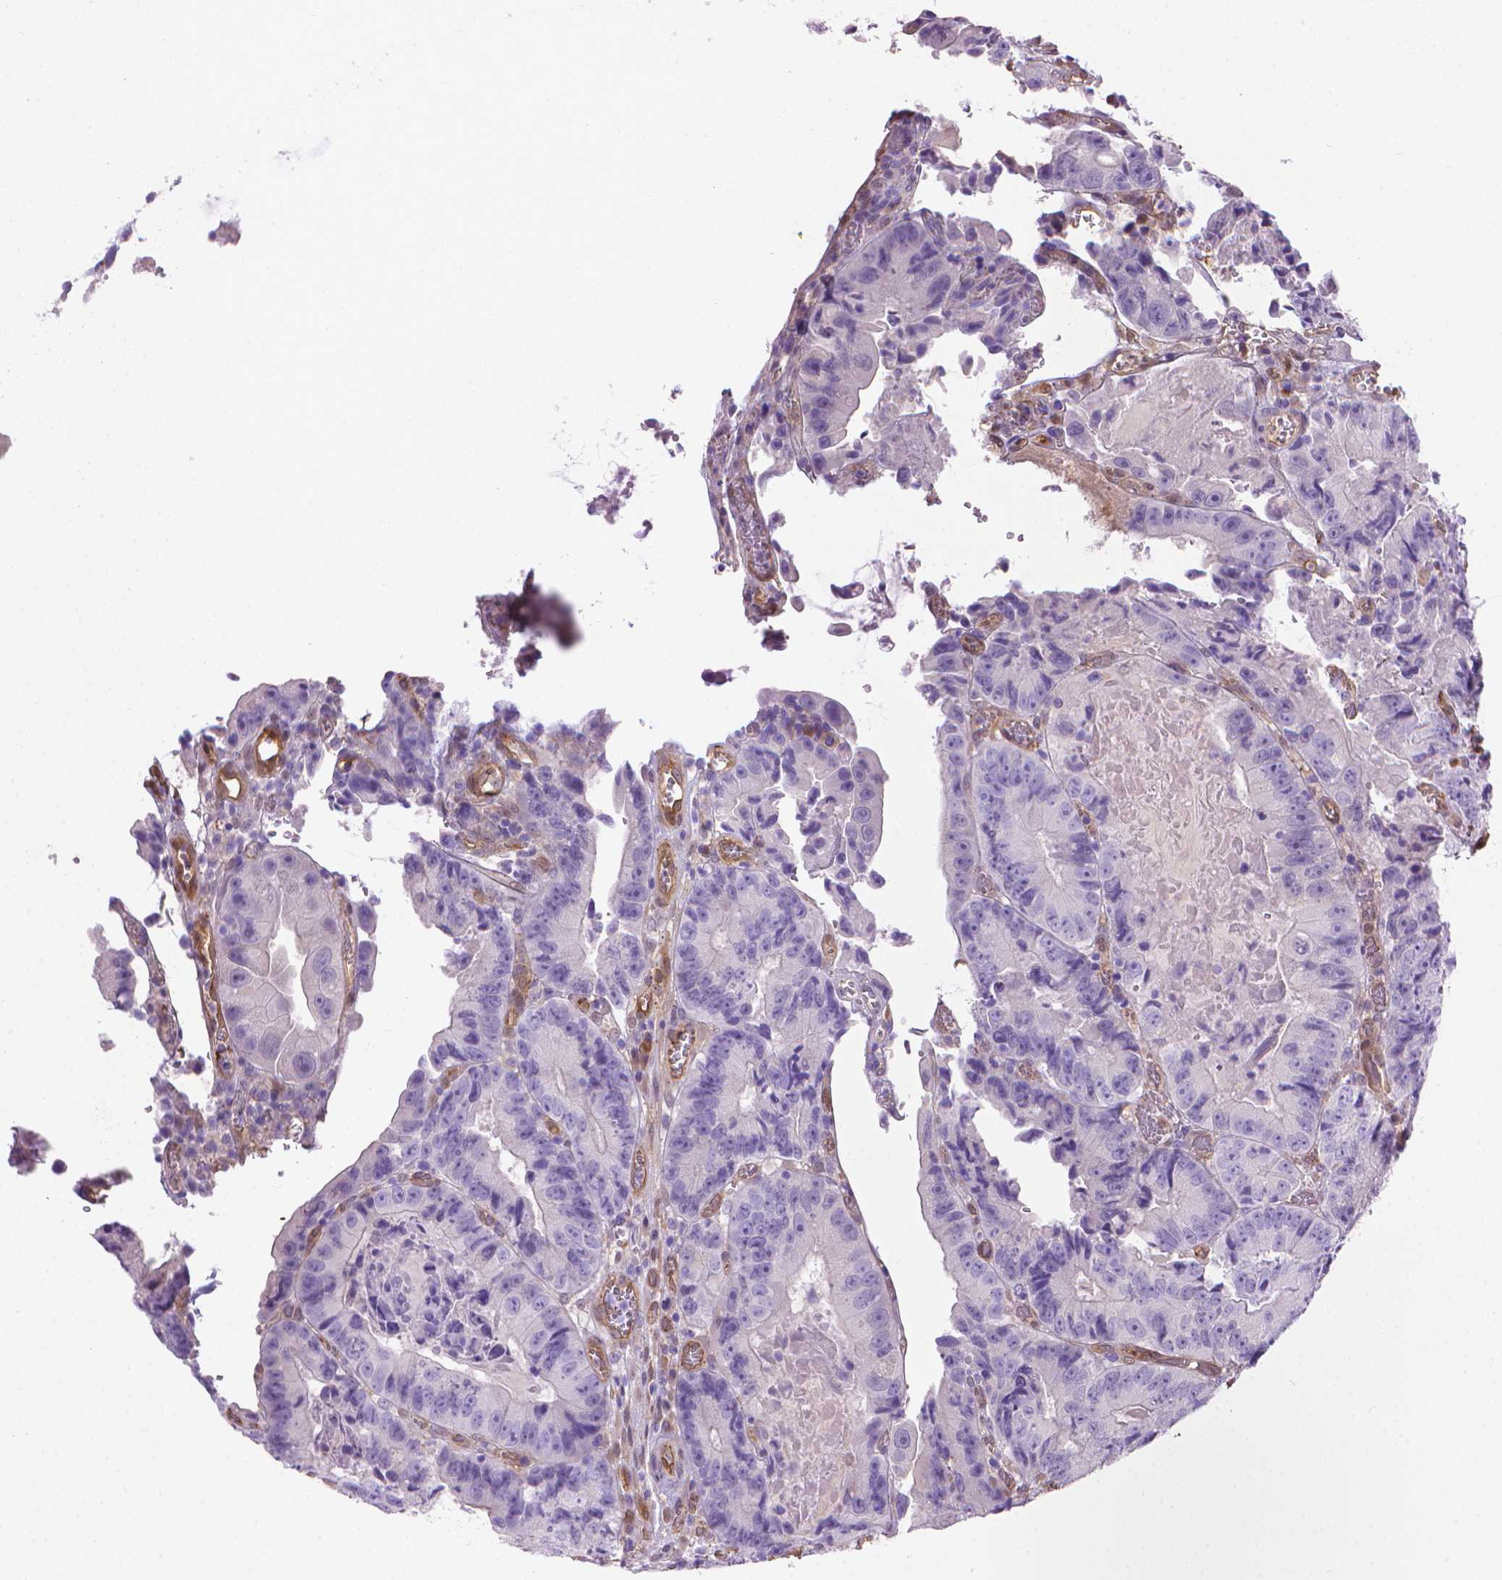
{"staining": {"intensity": "negative", "quantity": "none", "location": "none"}, "tissue": "colorectal cancer", "cell_type": "Tumor cells", "image_type": "cancer", "snomed": [{"axis": "morphology", "description": "Adenocarcinoma, NOS"}, {"axis": "topography", "description": "Colon"}], "caption": "Immunohistochemistry of colorectal cancer (adenocarcinoma) shows no positivity in tumor cells.", "gene": "CLIC4", "patient": {"sex": "female", "age": 86}}